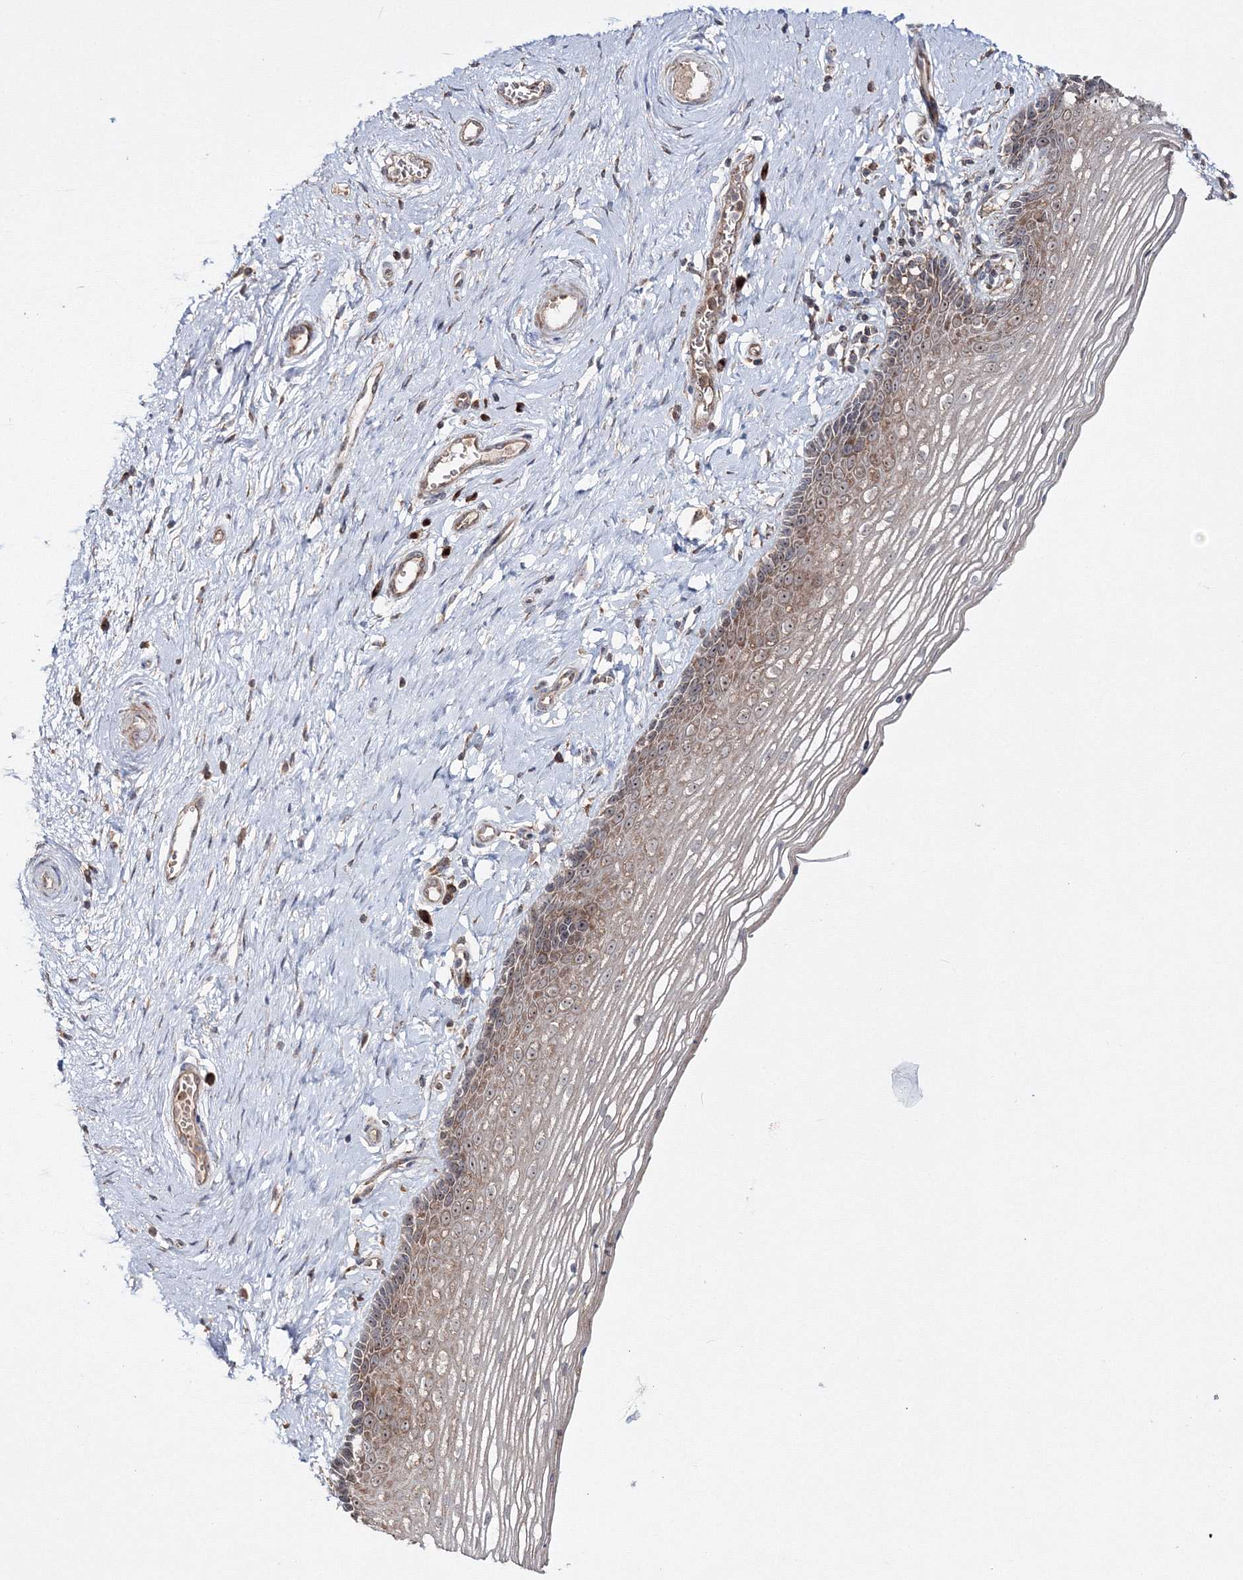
{"staining": {"intensity": "moderate", "quantity": ">75%", "location": "cytoplasmic/membranous,nuclear"}, "tissue": "vagina", "cell_type": "Squamous epithelial cells", "image_type": "normal", "snomed": [{"axis": "morphology", "description": "Normal tissue, NOS"}, {"axis": "topography", "description": "Vagina"}], "caption": "Immunohistochemistry (IHC) of normal vagina demonstrates medium levels of moderate cytoplasmic/membranous,nuclear expression in about >75% of squamous epithelial cells.", "gene": "PEX13", "patient": {"sex": "female", "age": 46}}